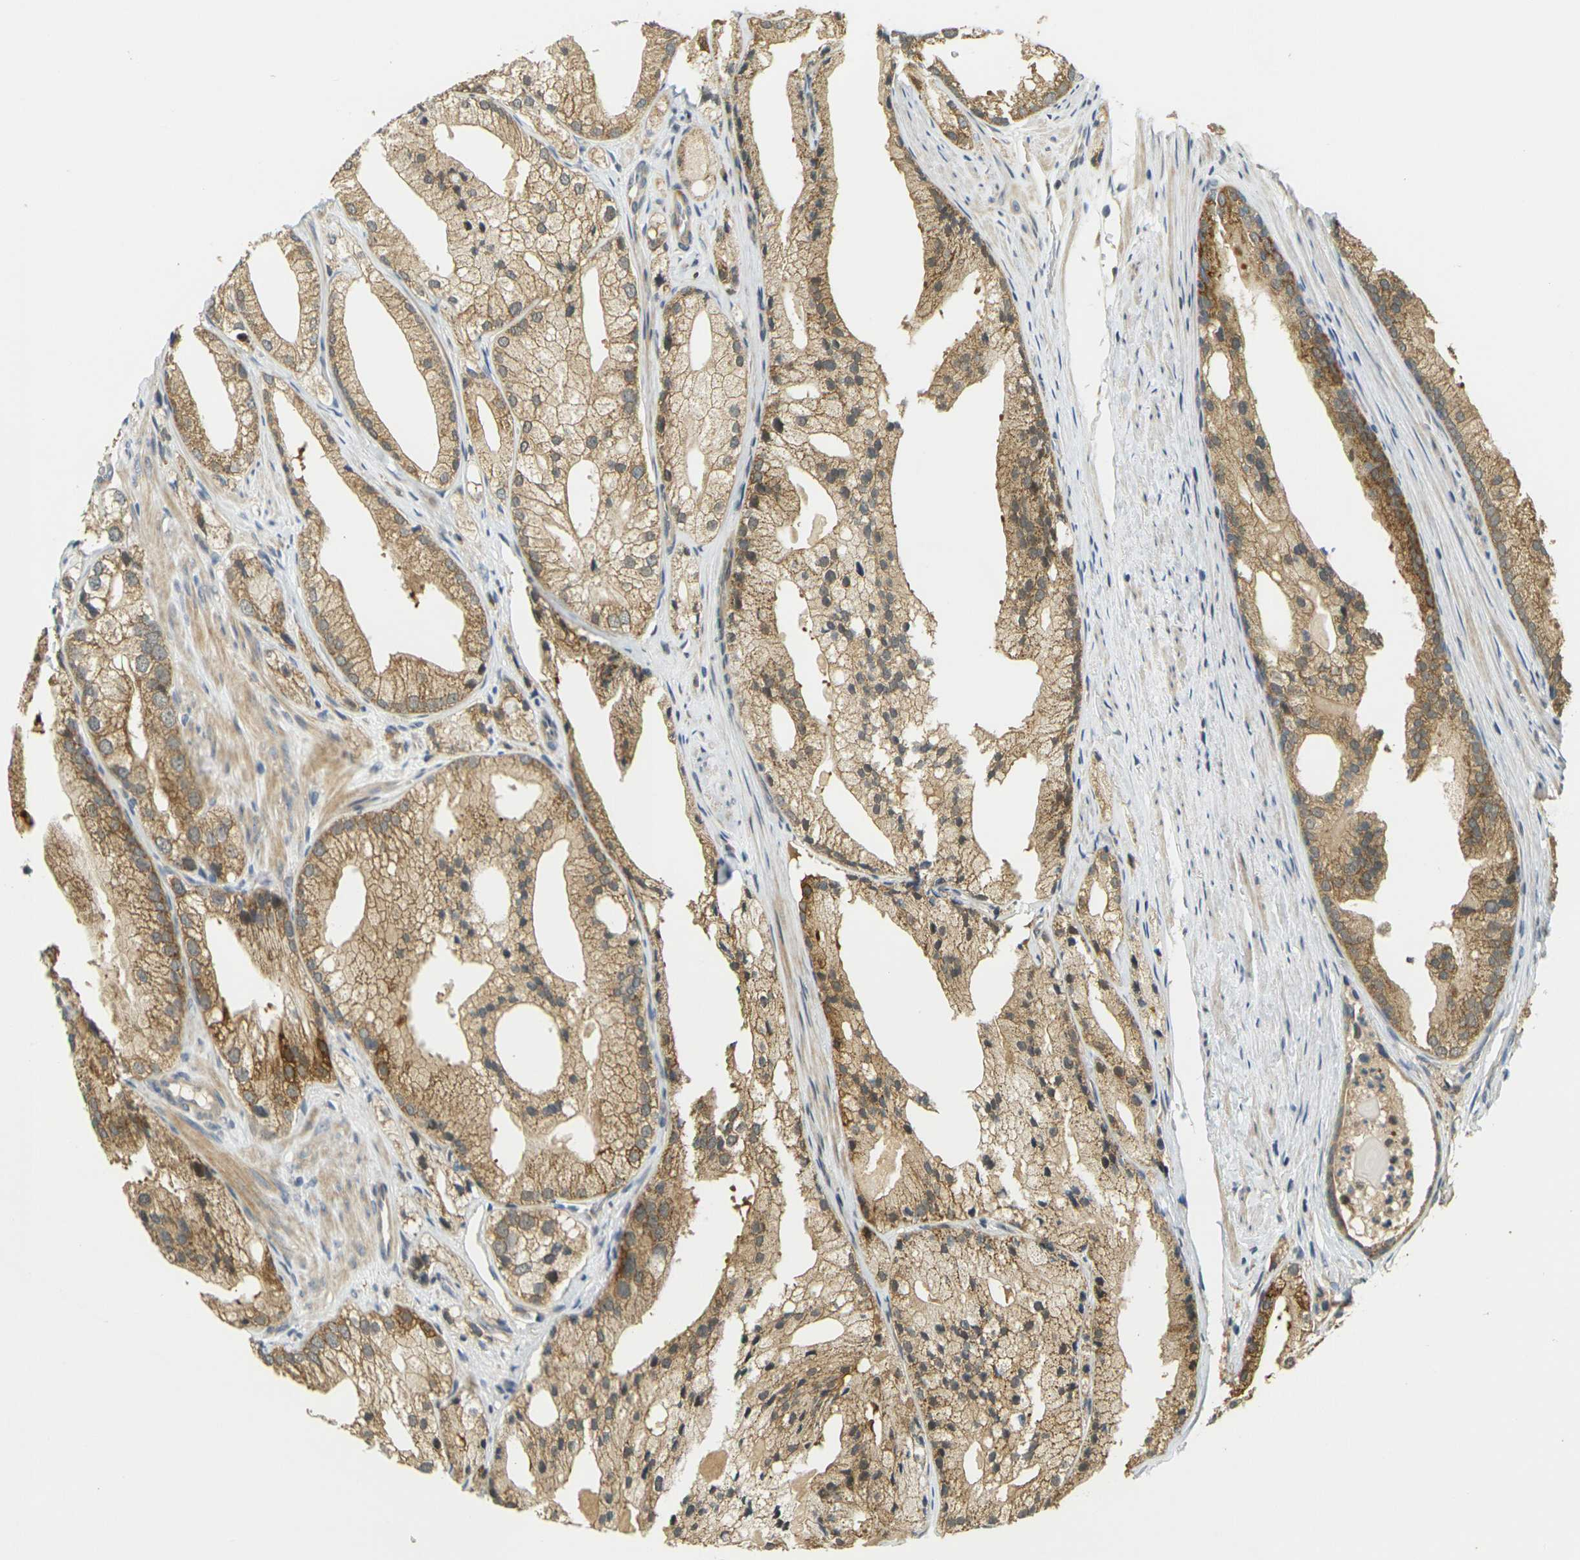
{"staining": {"intensity": "moderate", "quantity": ">75%", "location": "cytoplasmic/membranous"}, "tissue": "prostate cancer", "cell_type": "Tumor cells", "image_type": "cancer", "snomed": [{"axis": "morphology", "description": "Adenocarcinoma, Low grade"}, {"axis": "topography", "description": "Prostate"}], "caption": "Tumor cells show medium levels of moderate cytoplasmic/membranous positivity in about >75% of cells in human prostate cancer.", "gene": "KLHL8", "patient": {"sex": "male", "age": 69}}